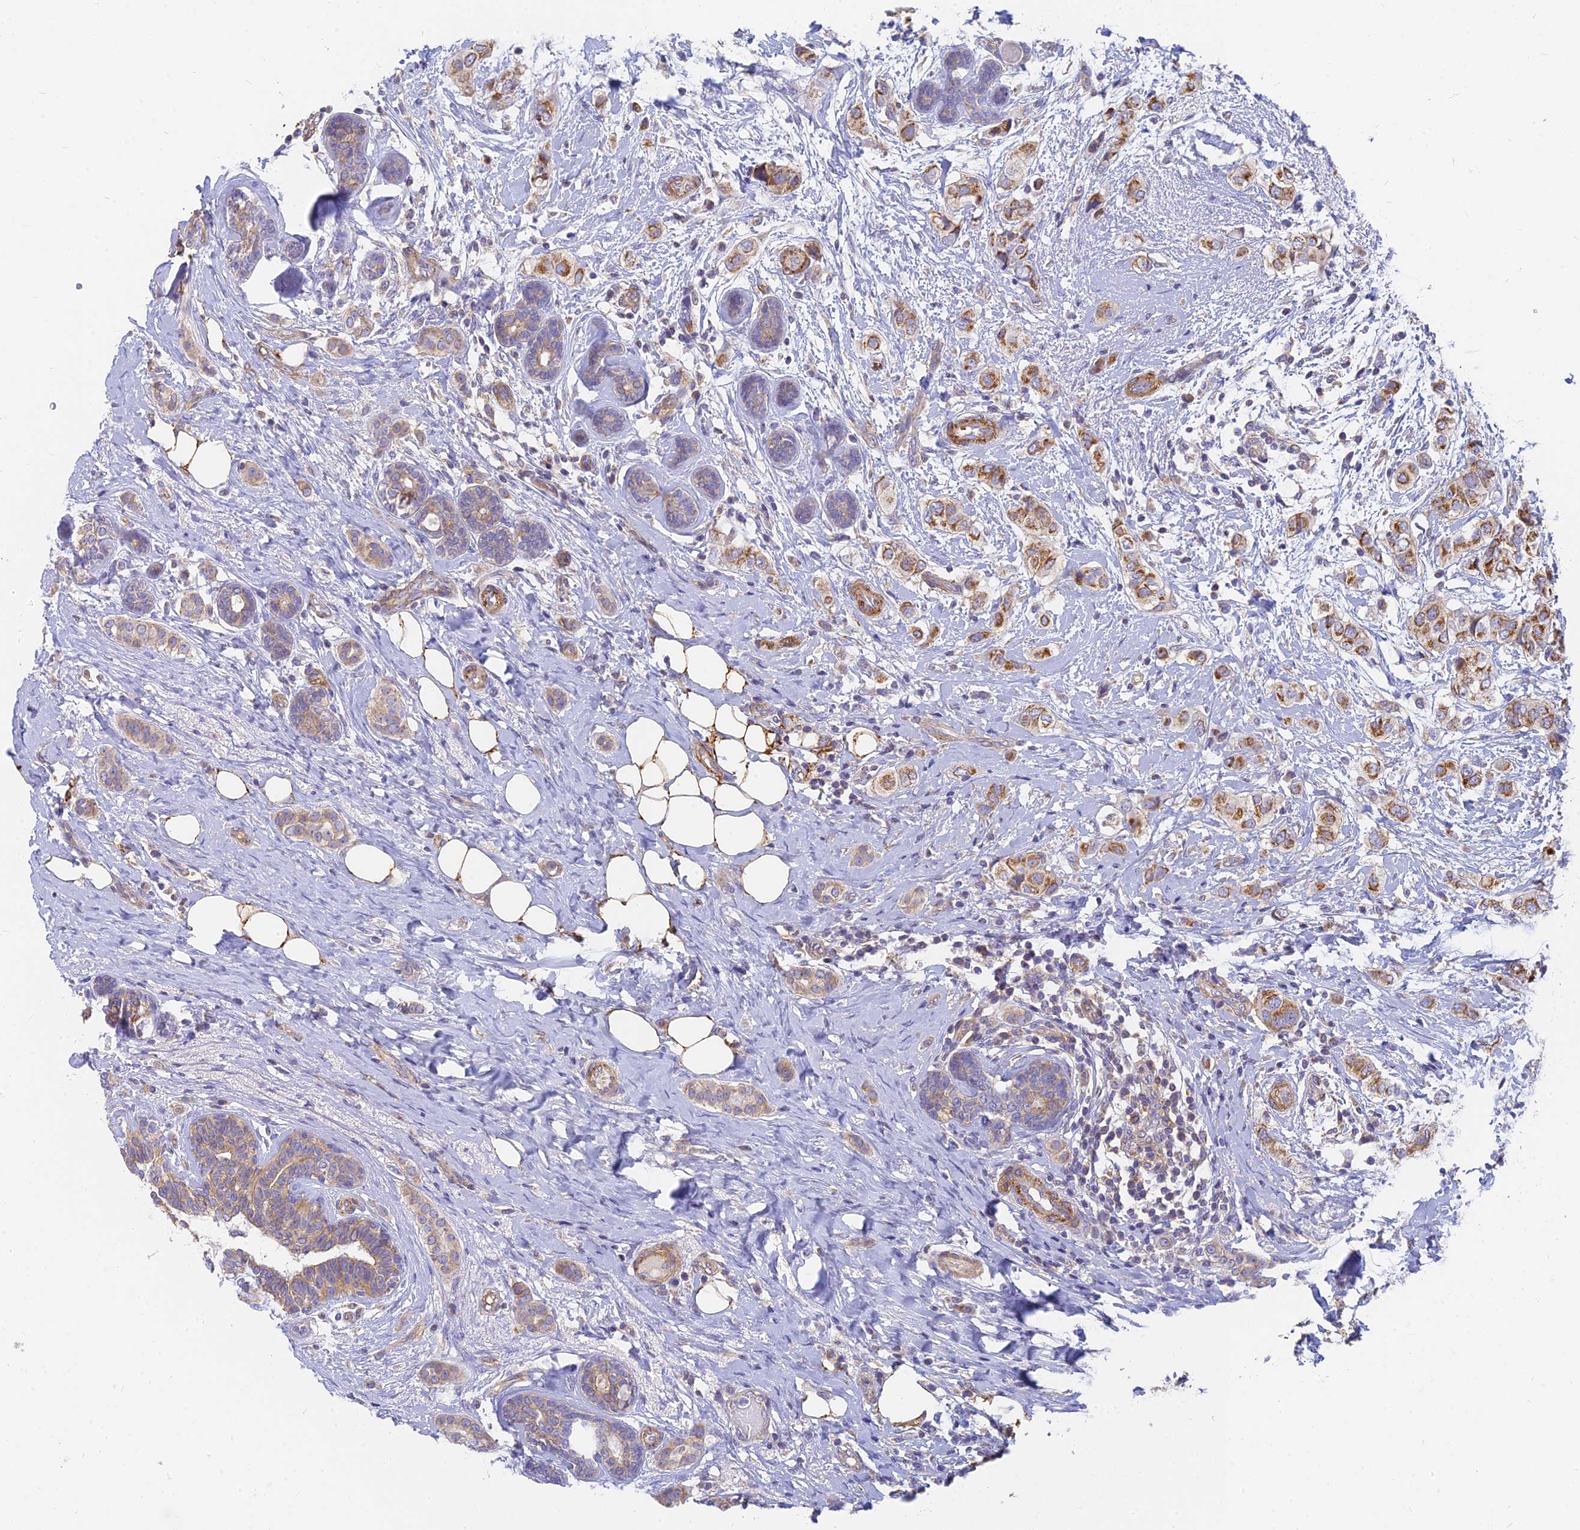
{"staining": {"intensity": "strong", "quantity": ">75%", "location": "cytoplasmic/membranous"}, "tissue": "breast cancer", "cell_type": "Tumor cells", "image_type": "cancer", "snomed": [{"axis": "morphology", "description": "Lobular carcinoma"}, {"axis": "topography", "description": "Breast"}], "caption": "Breast lobular carcinoma stained with a protein marker shows strong staining in tumor cells.", "gene": "MRPL15", "patient": {"sex": "female", "age": 51}}